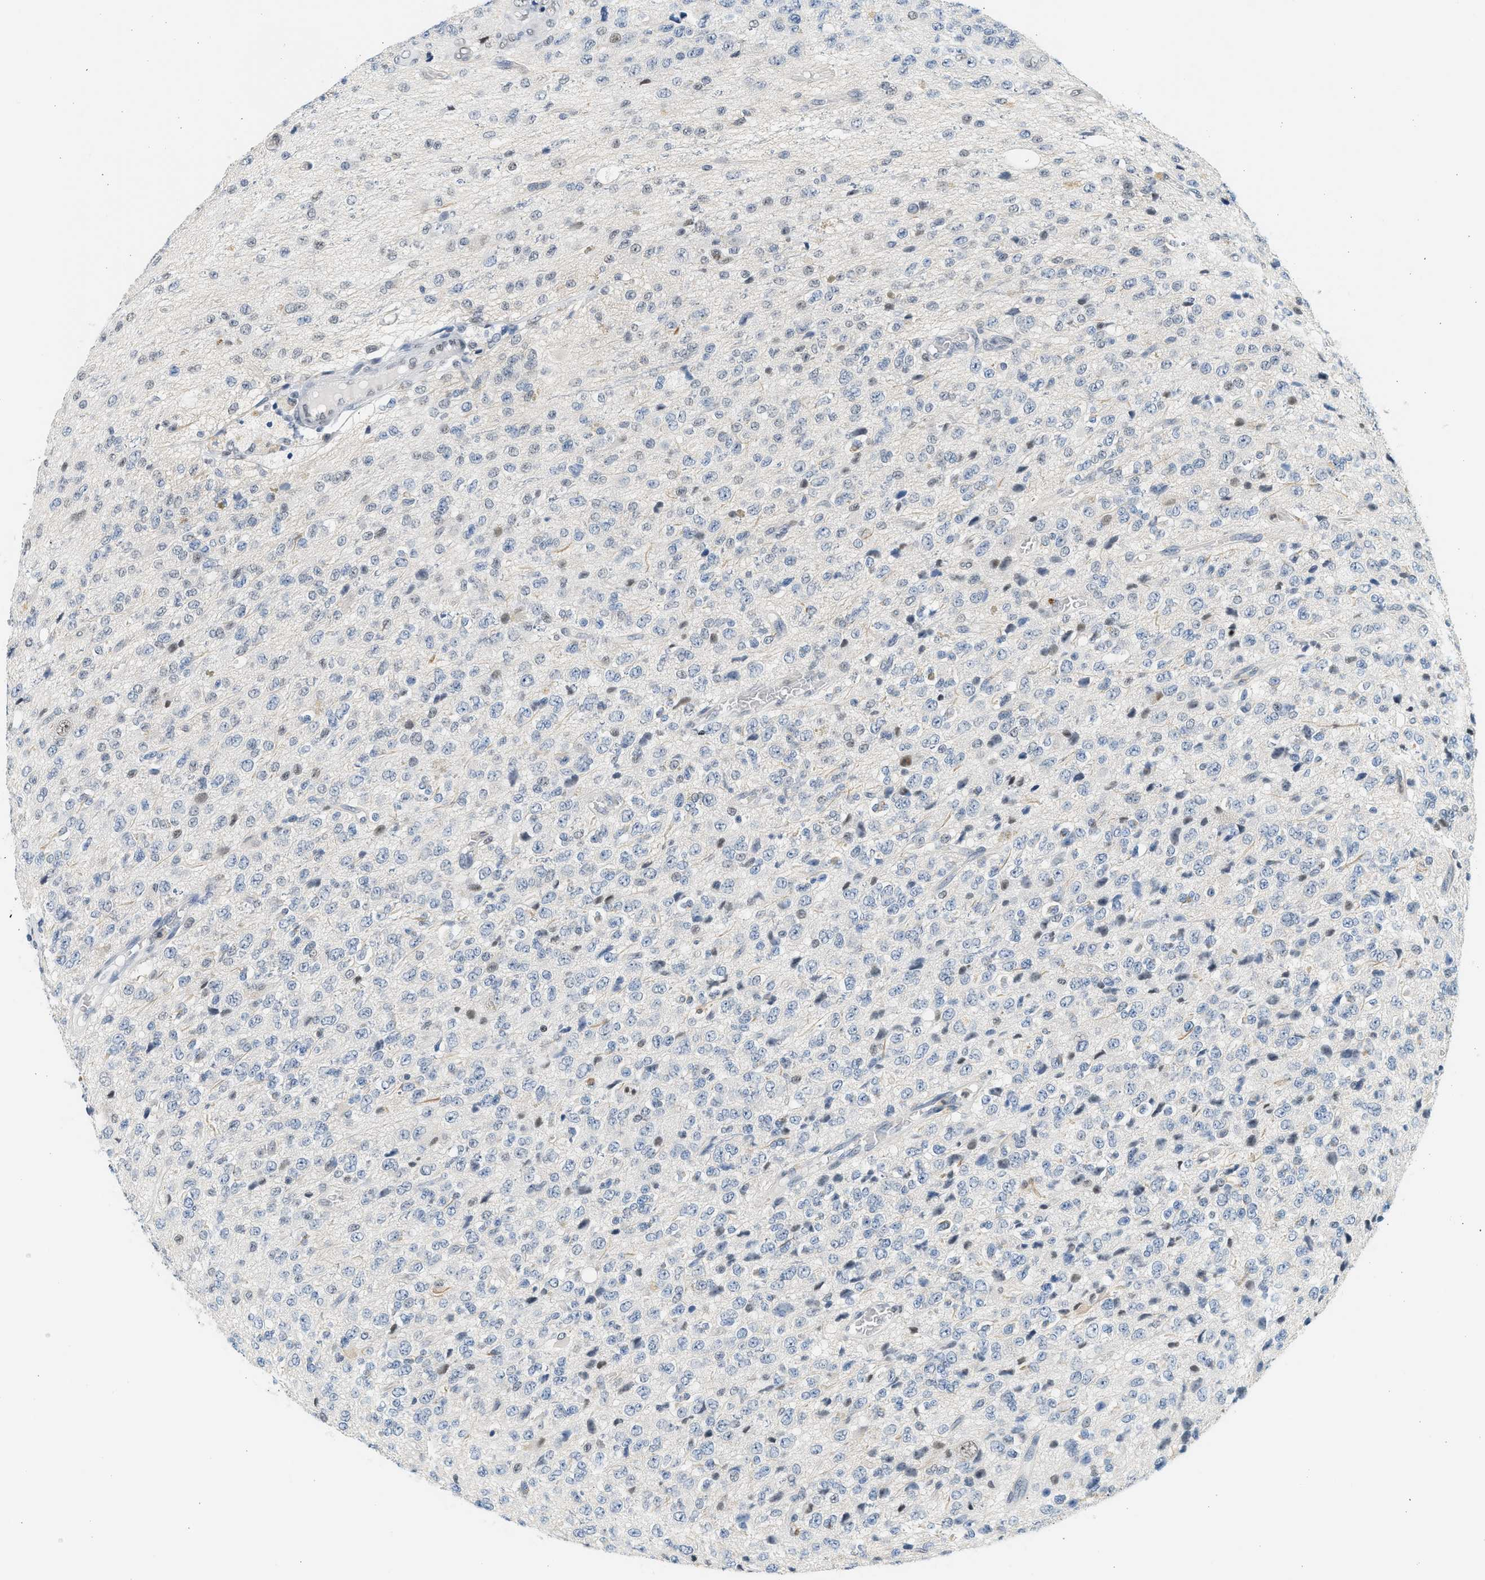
{"staining": {"intensity": "negative", "quantity": "none", "location": "none"}, "tissue": "glioma", "cell_type": "Tumor cells", "image_type": "cancer", "snomed": [{"axis": "morphology", "description": "Glioma, malignant, High grade"}, {"axis": "topography", "description": "pancreas cauda"}], "caption": "A micrograph of human malignant glioma (high-grade) is negative for staining in tumor cells. The staining is performed using DAB (3,3'-diaminobenzidine) brown chromogen with nuclei counter-stained in using hematoxylin.", "gene": "HIPK1", "patient": {"sex": "male", "age": 60}}